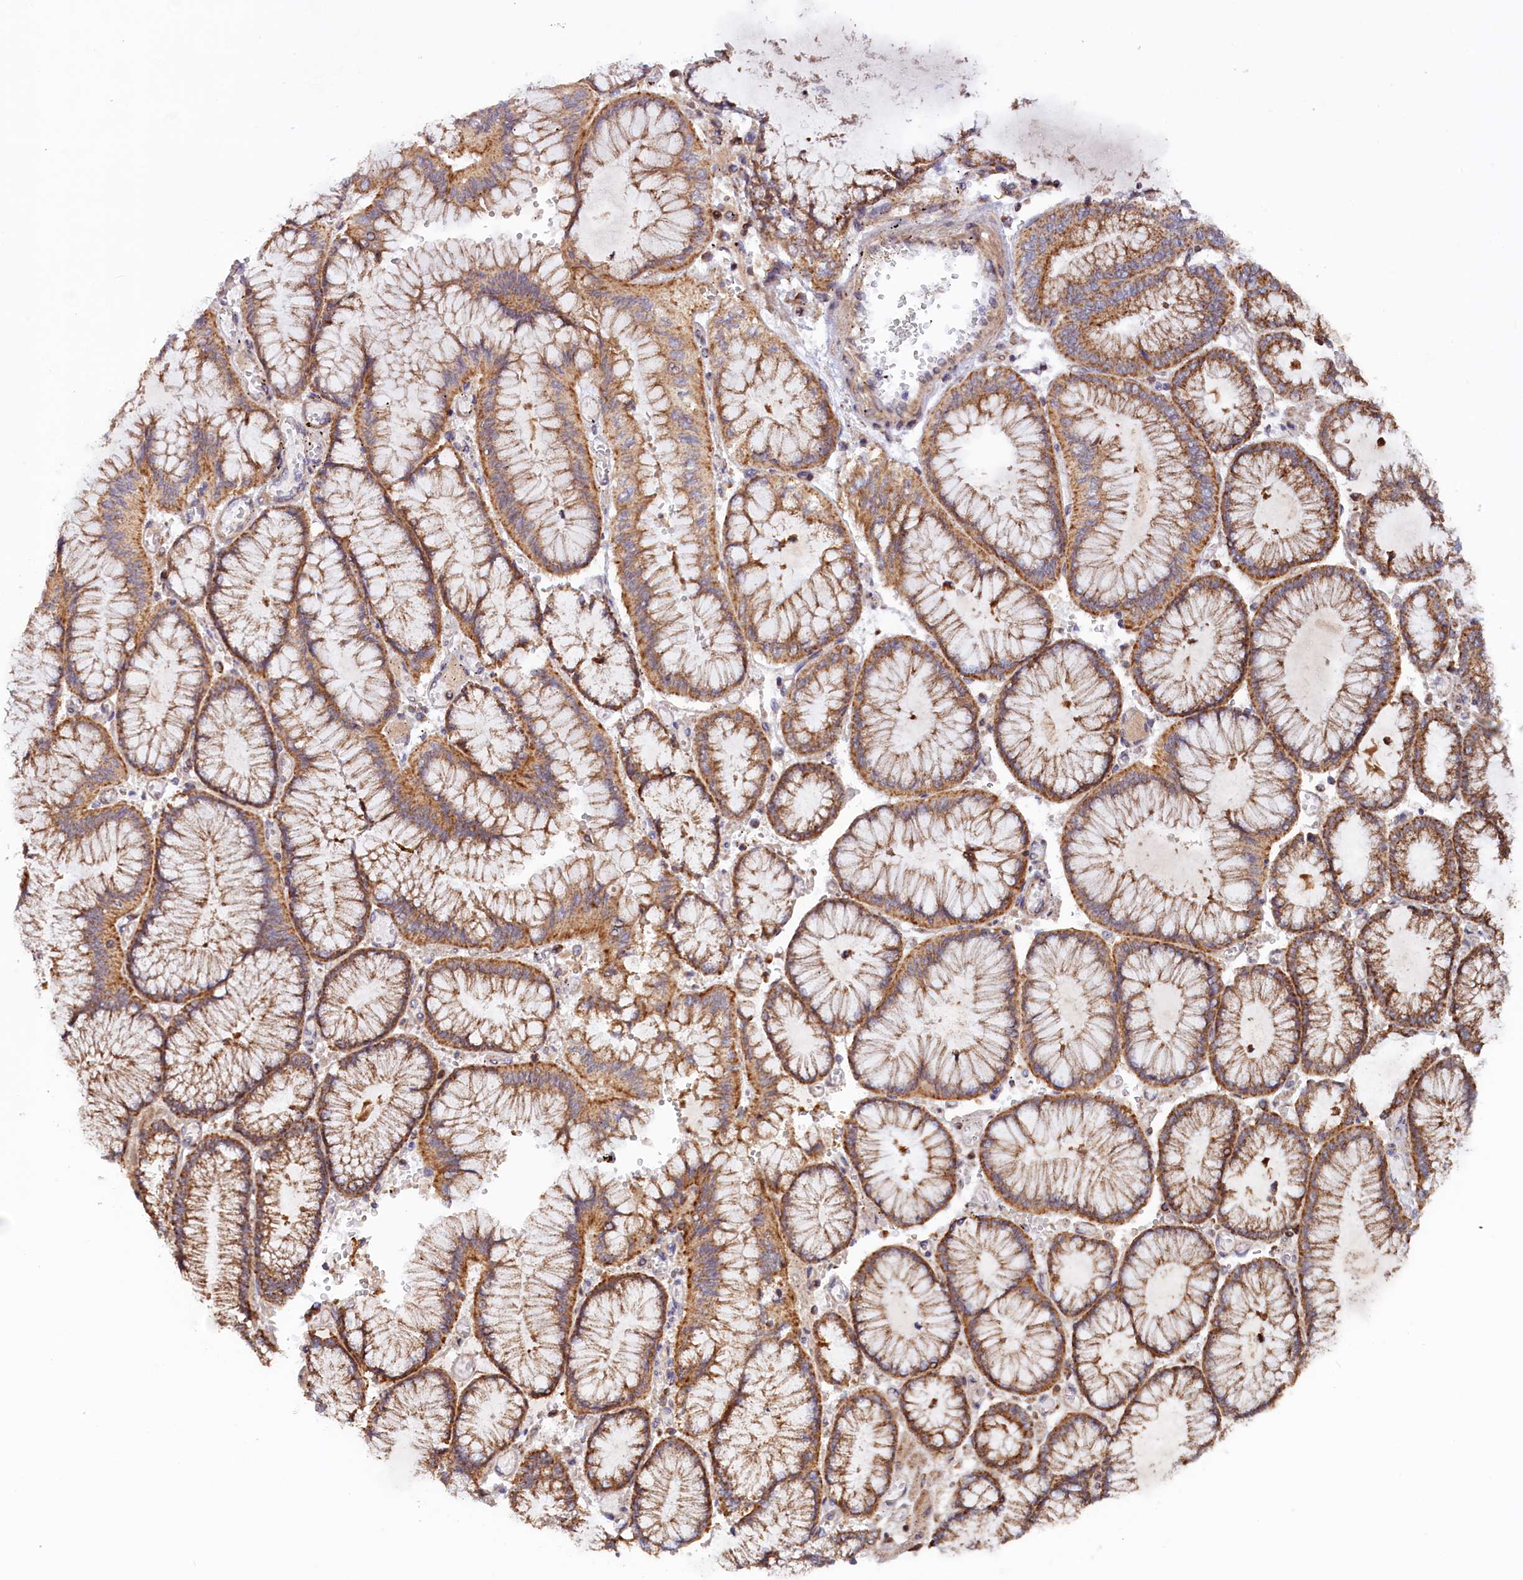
{"staining": {"intensity": "moderate", "quantity": ">75%", "location": "cytoplasmic/membranous"}, "tissue": "stomach cancer", "cell_type": "Tumor cells", "image_type": "cancer", "snomed": [{"axis": "morphology", "description": "Adenocarcinoma, NOS"}, {"axis": "topography", "description": "Stomach"}], "caption": "Protein expression analysis of stomach adenocarcinoma demonstrates moderate cytoplasmic/membranous staining in about >75% of tumor cells.", "gene": "DUS3L", "patient": {"sex": "male", "age": 76}}